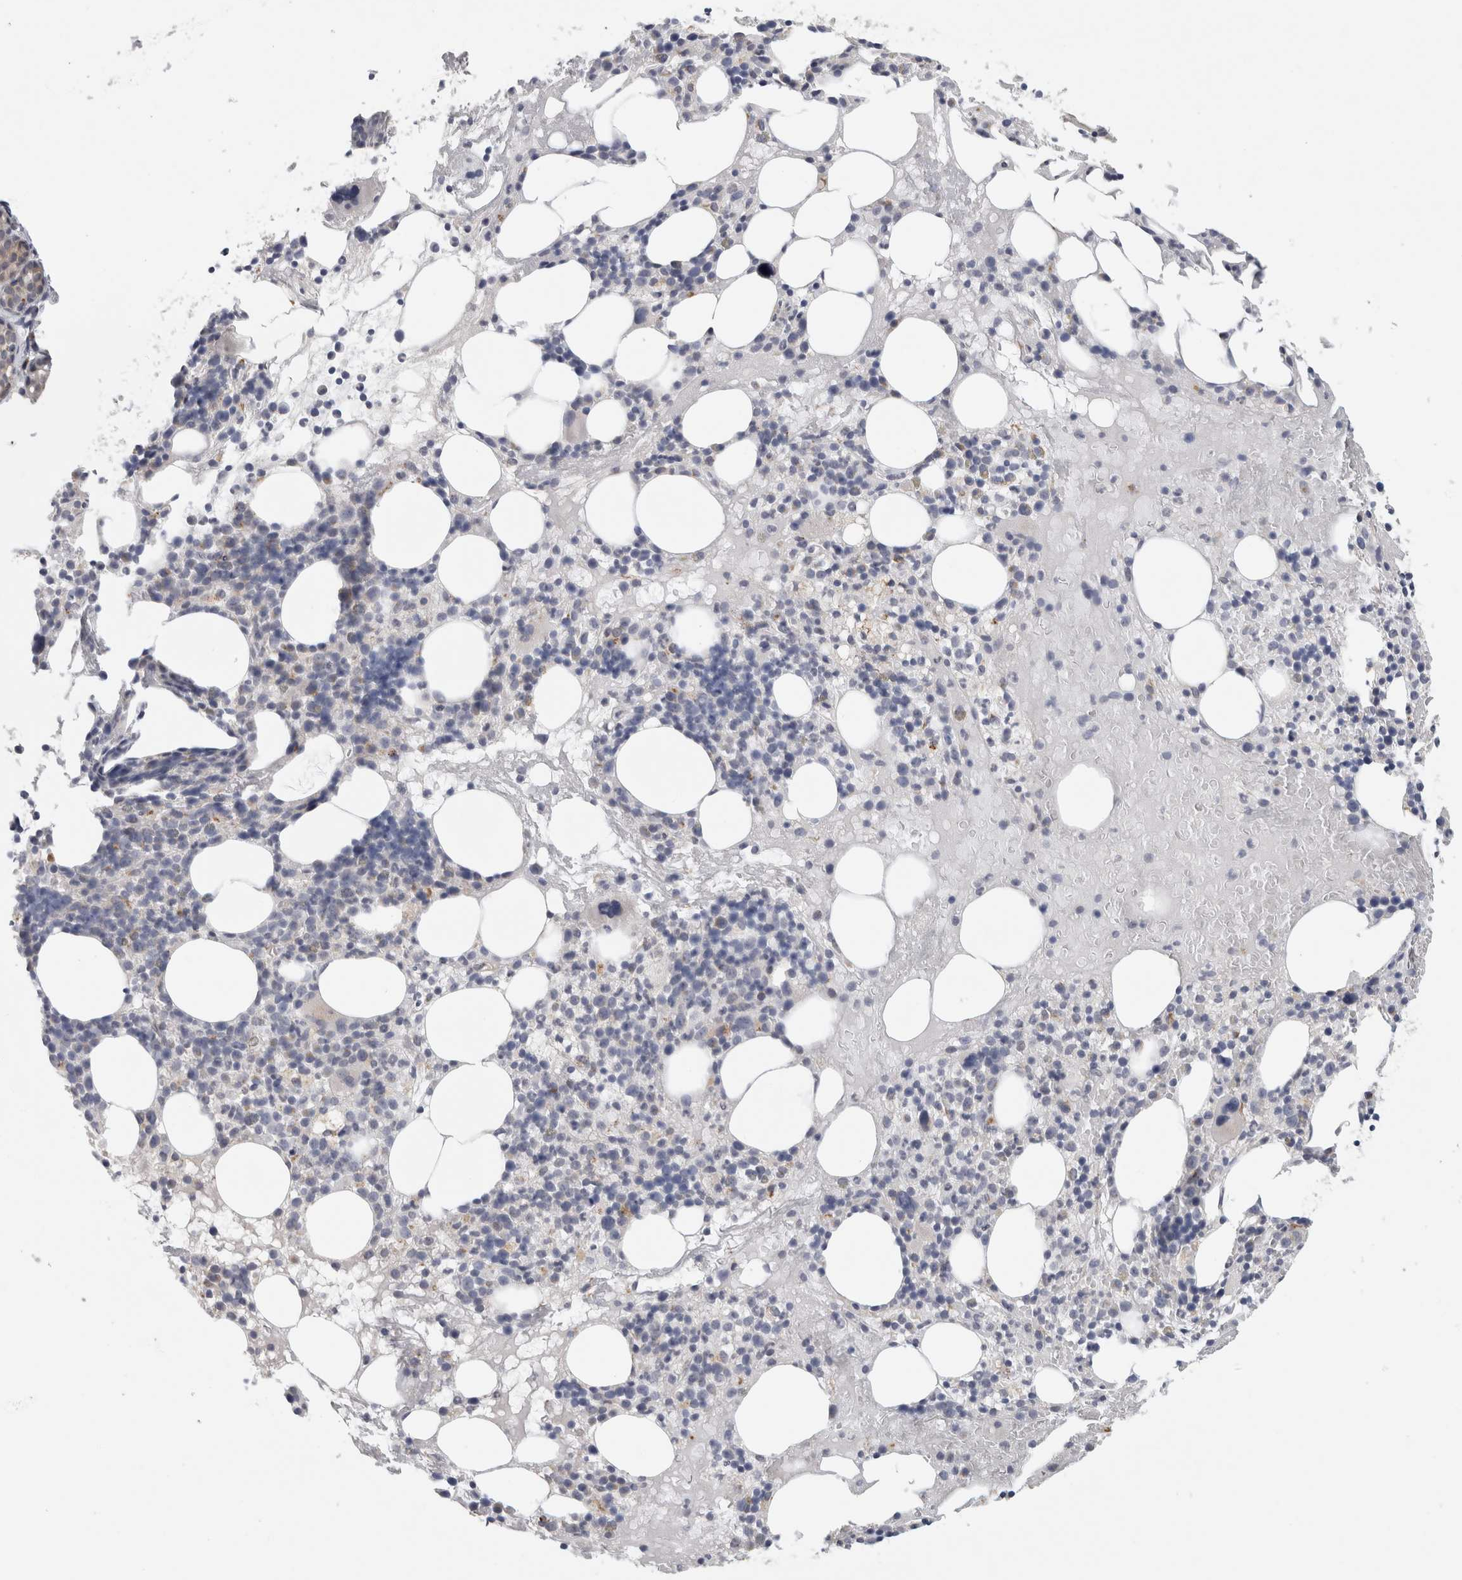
{"staining": {"intensity": "moderate", "quantity": "<25%", "location": "cytoplasmic/membranous"}, "tissue": "bone marrow", "cell_type": "Hematopoietic cells", "image_type": "normal", "snomed": [{"axis": "morphology", "description": "Normal tissue, NOS"}, {"axis": "morphology", "description": "Inflammation, NOS"}, {"axis": "topography", "description": "Bone marrow"}], "caption": "Bone marrow stained for a protein (brown) exhibits moderate cytoplasmic/membranous positive positivity in about <25% of hematopoietic cells.", "gene": "MGAT1", "patient": {"sex": "female", "age": 77}}